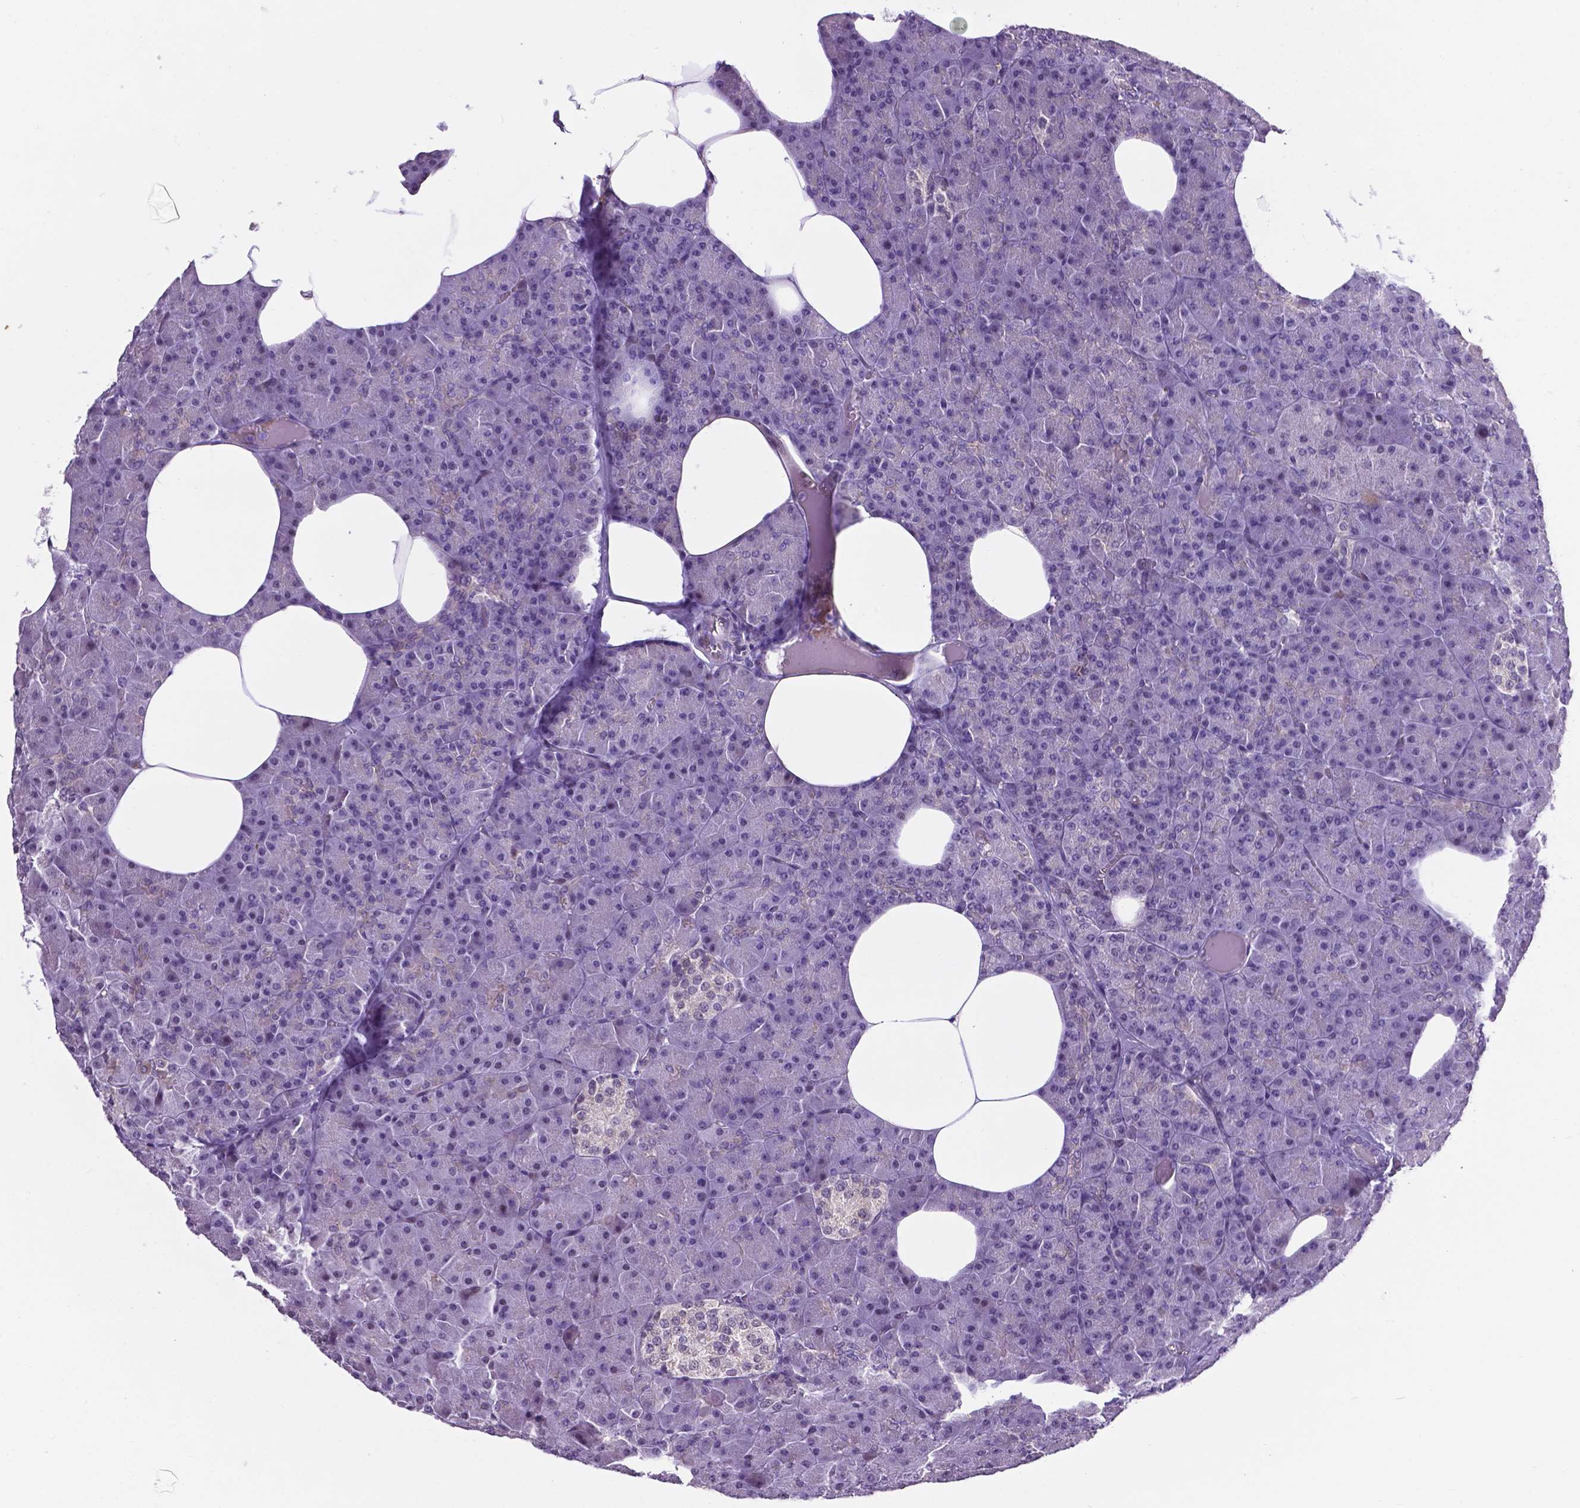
{"staining": {"intensity": "weak", "quantity": "<25%", "location": "cytoplasmic/membranous"}, "tissue": "pancreas", "cell_type": "Exocrine glandular cells", "image_type": "normal", "snomed": [{"axis": "morphology", "description": "Normal tissue, NOS"}, {"axis": "topography", "description": "Pancreas"}], "caption": "This image is of unremarkable pancreas stained with immunohistochemistry (IHC) to label a protein in brown with the nuclei are counter-stained blue. There is no staining in exocrine glandular cells. The staining was performed using DAB (3,3'-diaminobenzidine) to visualize the protein expression in brown, while the nuclei were stained in blue with hematoxylin (Magnification: 20x).", "gene": "SMAD2", "patient": {"sex": "female", "age": 45}}